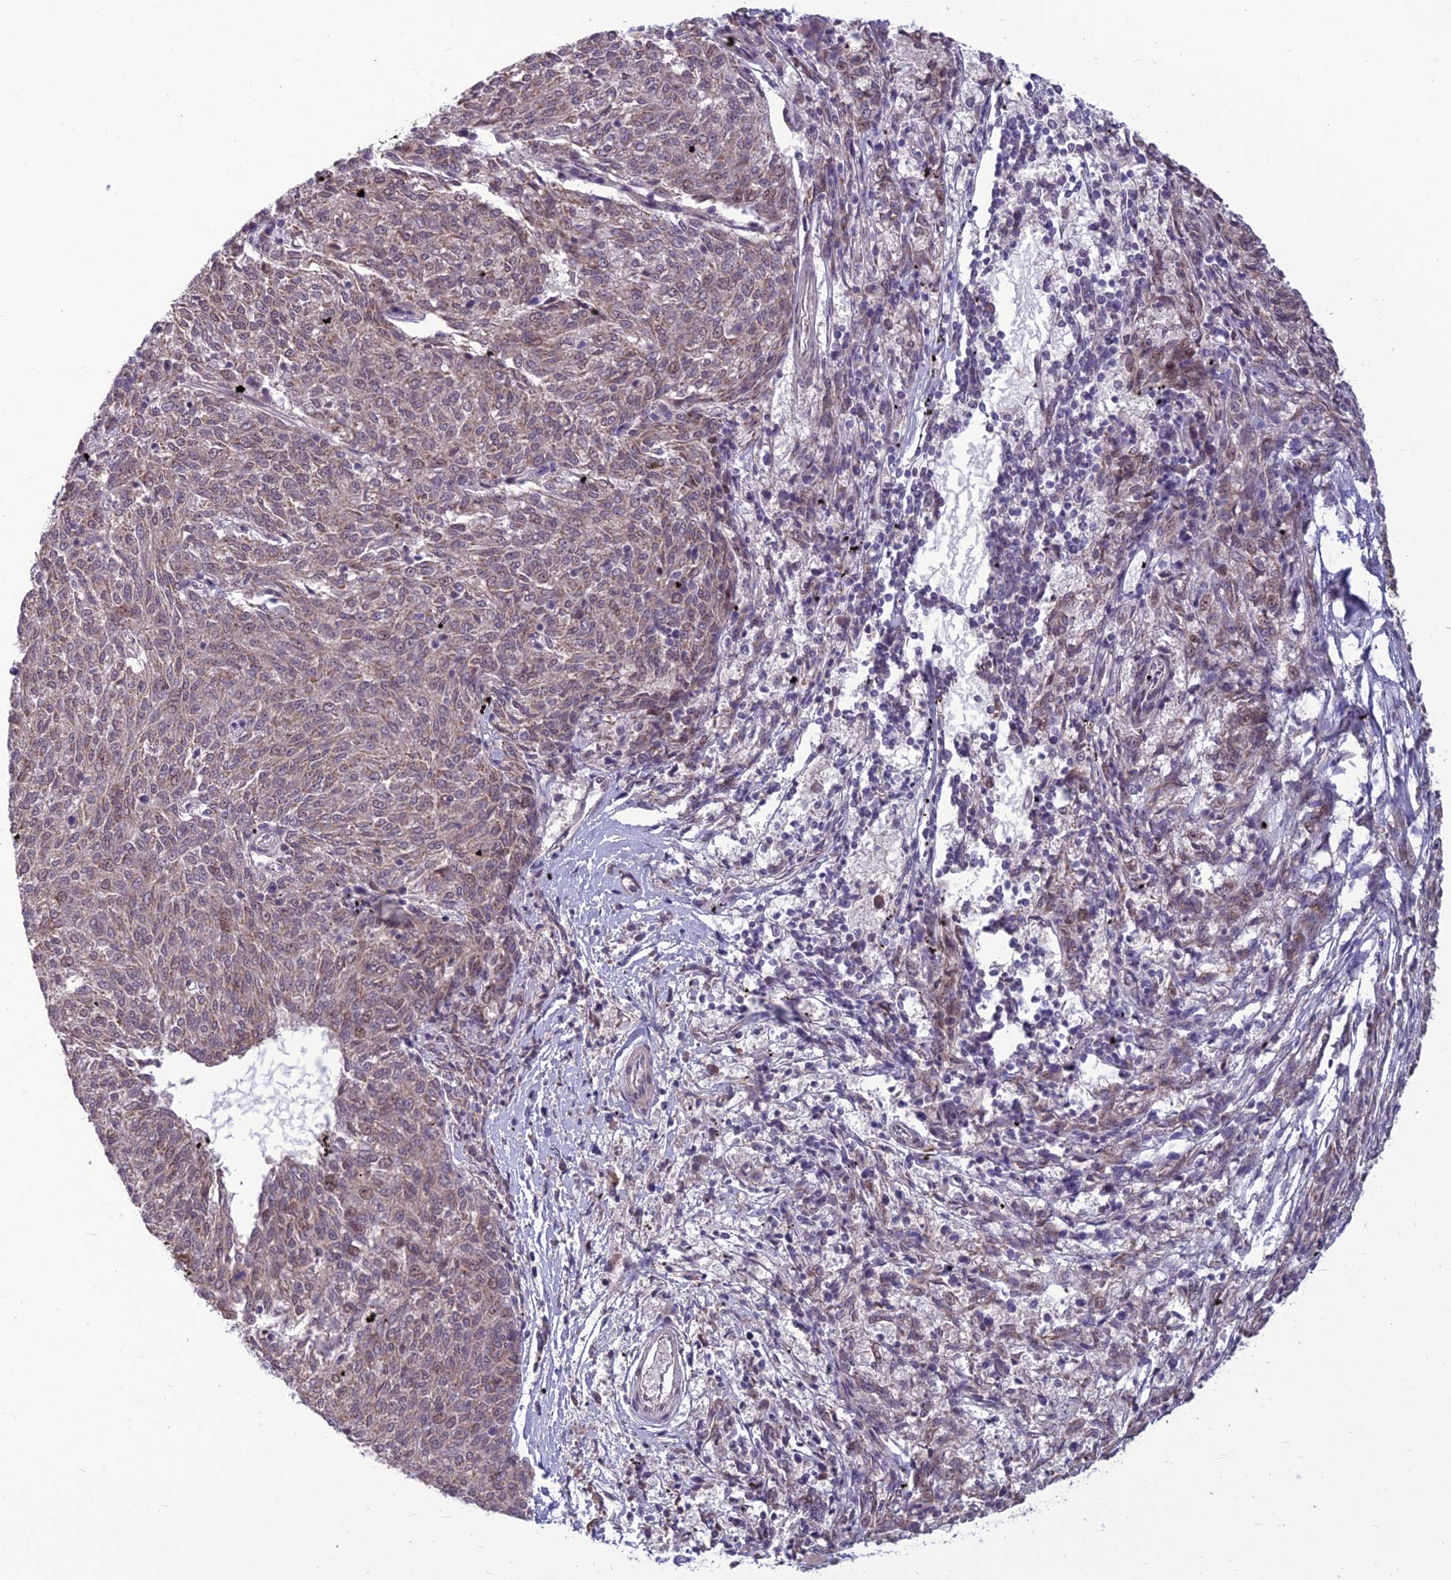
{"staining": {"intensity": "weak", "quantity": "<25%", "location": "nuclear"}, "tissue": "melanoma", "cell_type": "Tumor cells", "image_type": "cancer", "snomed": [{"axis": "morphology", "description": "Malignant melanoma, NOS"}, {"axis": "topography", "description": "Skin"}], "caption": "Immunohistochemistry histopathology image of malignant melanoma stained for a protein (brown), which shows no positivity in tumor cells.", "gene": "FBRS", "patient": {"sex": "female", "age": 72}}